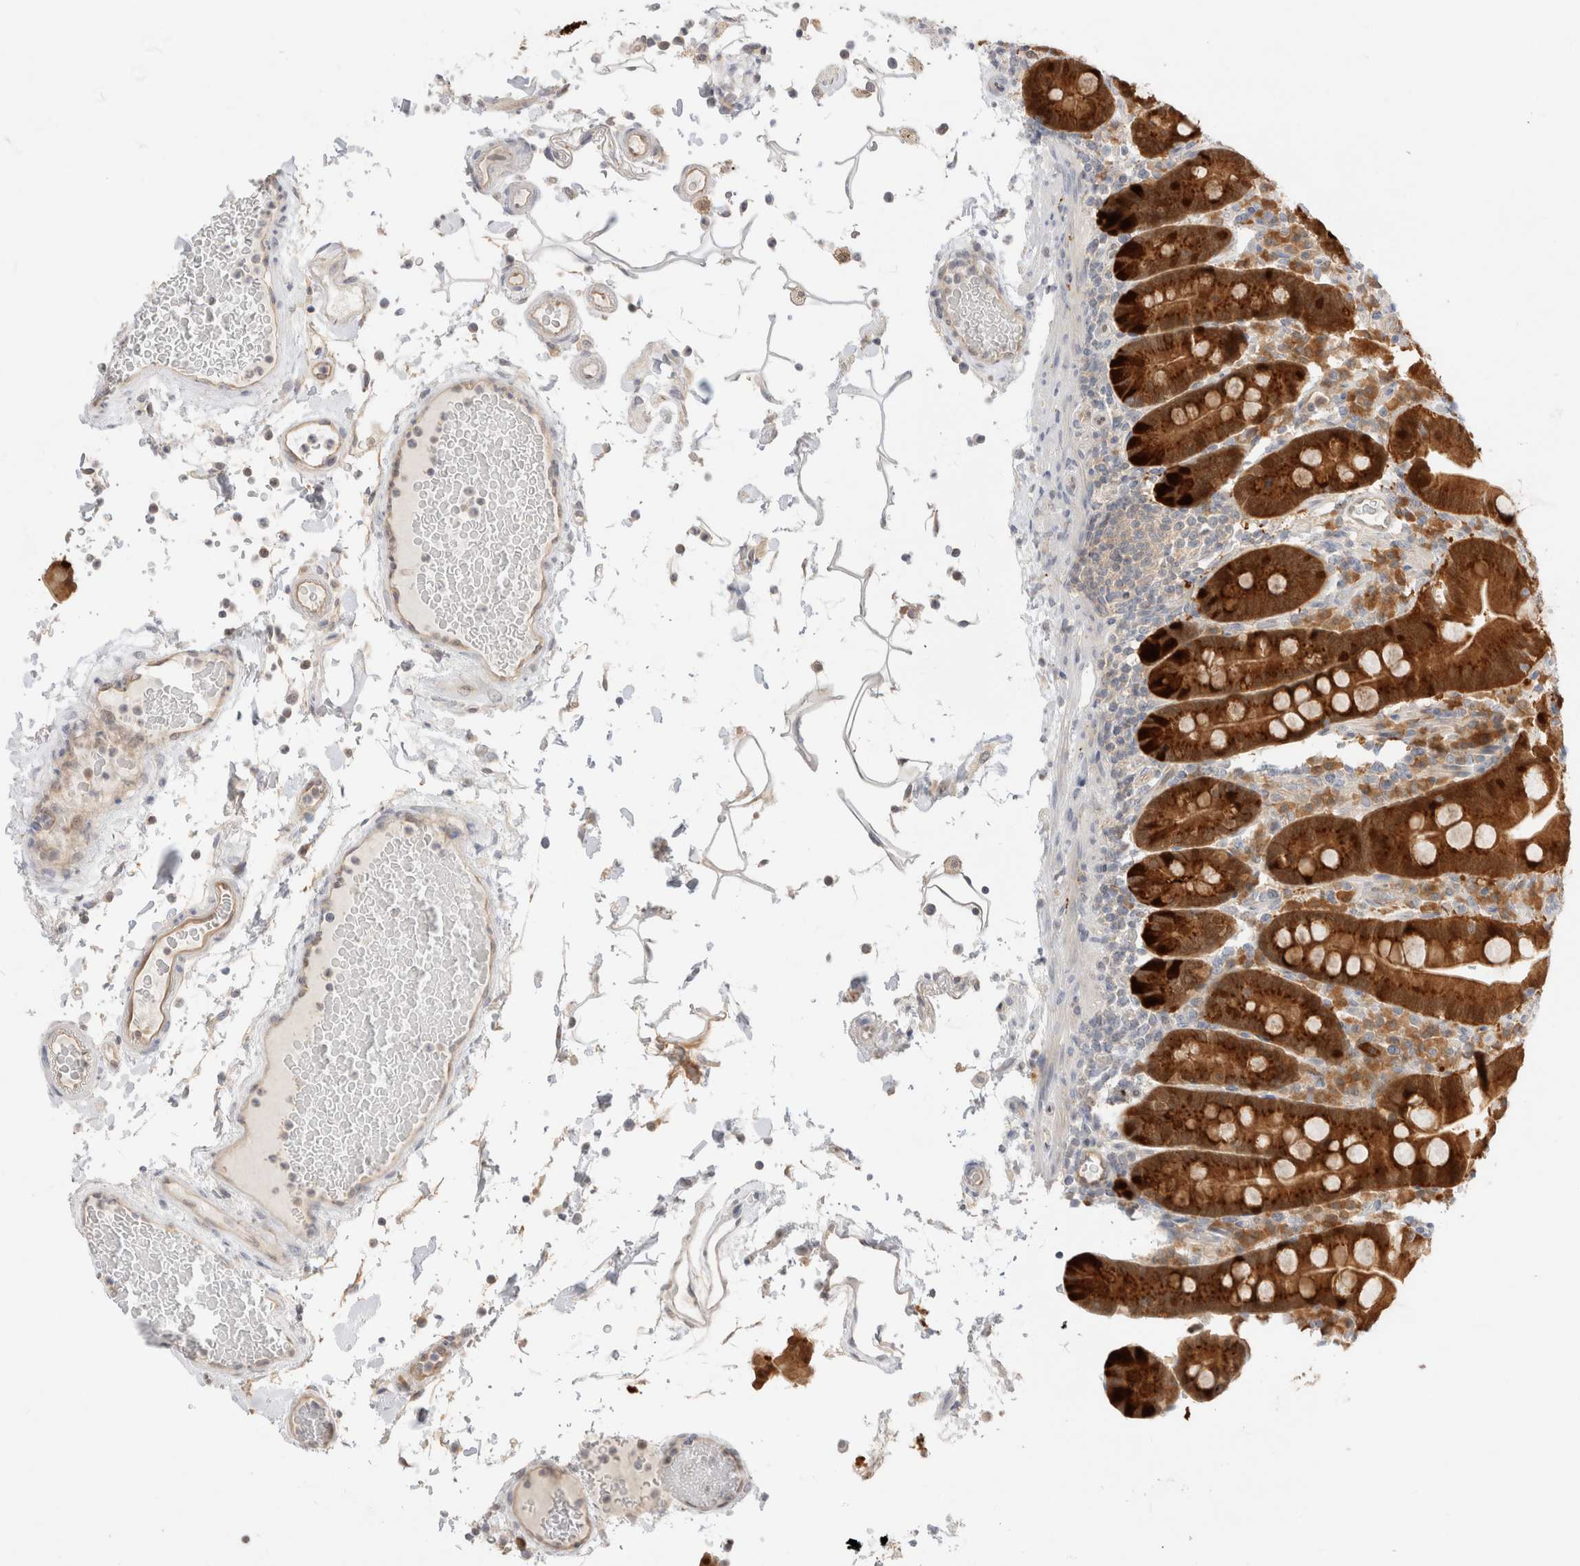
{"staining": {"intensity": "strong", "quantity": ">75%", "location": "cytoplasmic/membranous"}, "tissue": "duodenum", "cell_type": "Glandular cells", "image_type": "normal", "snomed": [{"axis": "morphology", "description": "Normal tissue, NOS"}, {"axis": "topography", "description": "Small intestine, NOS"}], "caption": "Immunohistochemical staining of unremarkable duodenum displays high levels of strong cytoplasmic/membranous staining in approximately >75% of glandular cells.", "gene": "EFCAB13", "patient": {"sex": "female", "age": 71}}